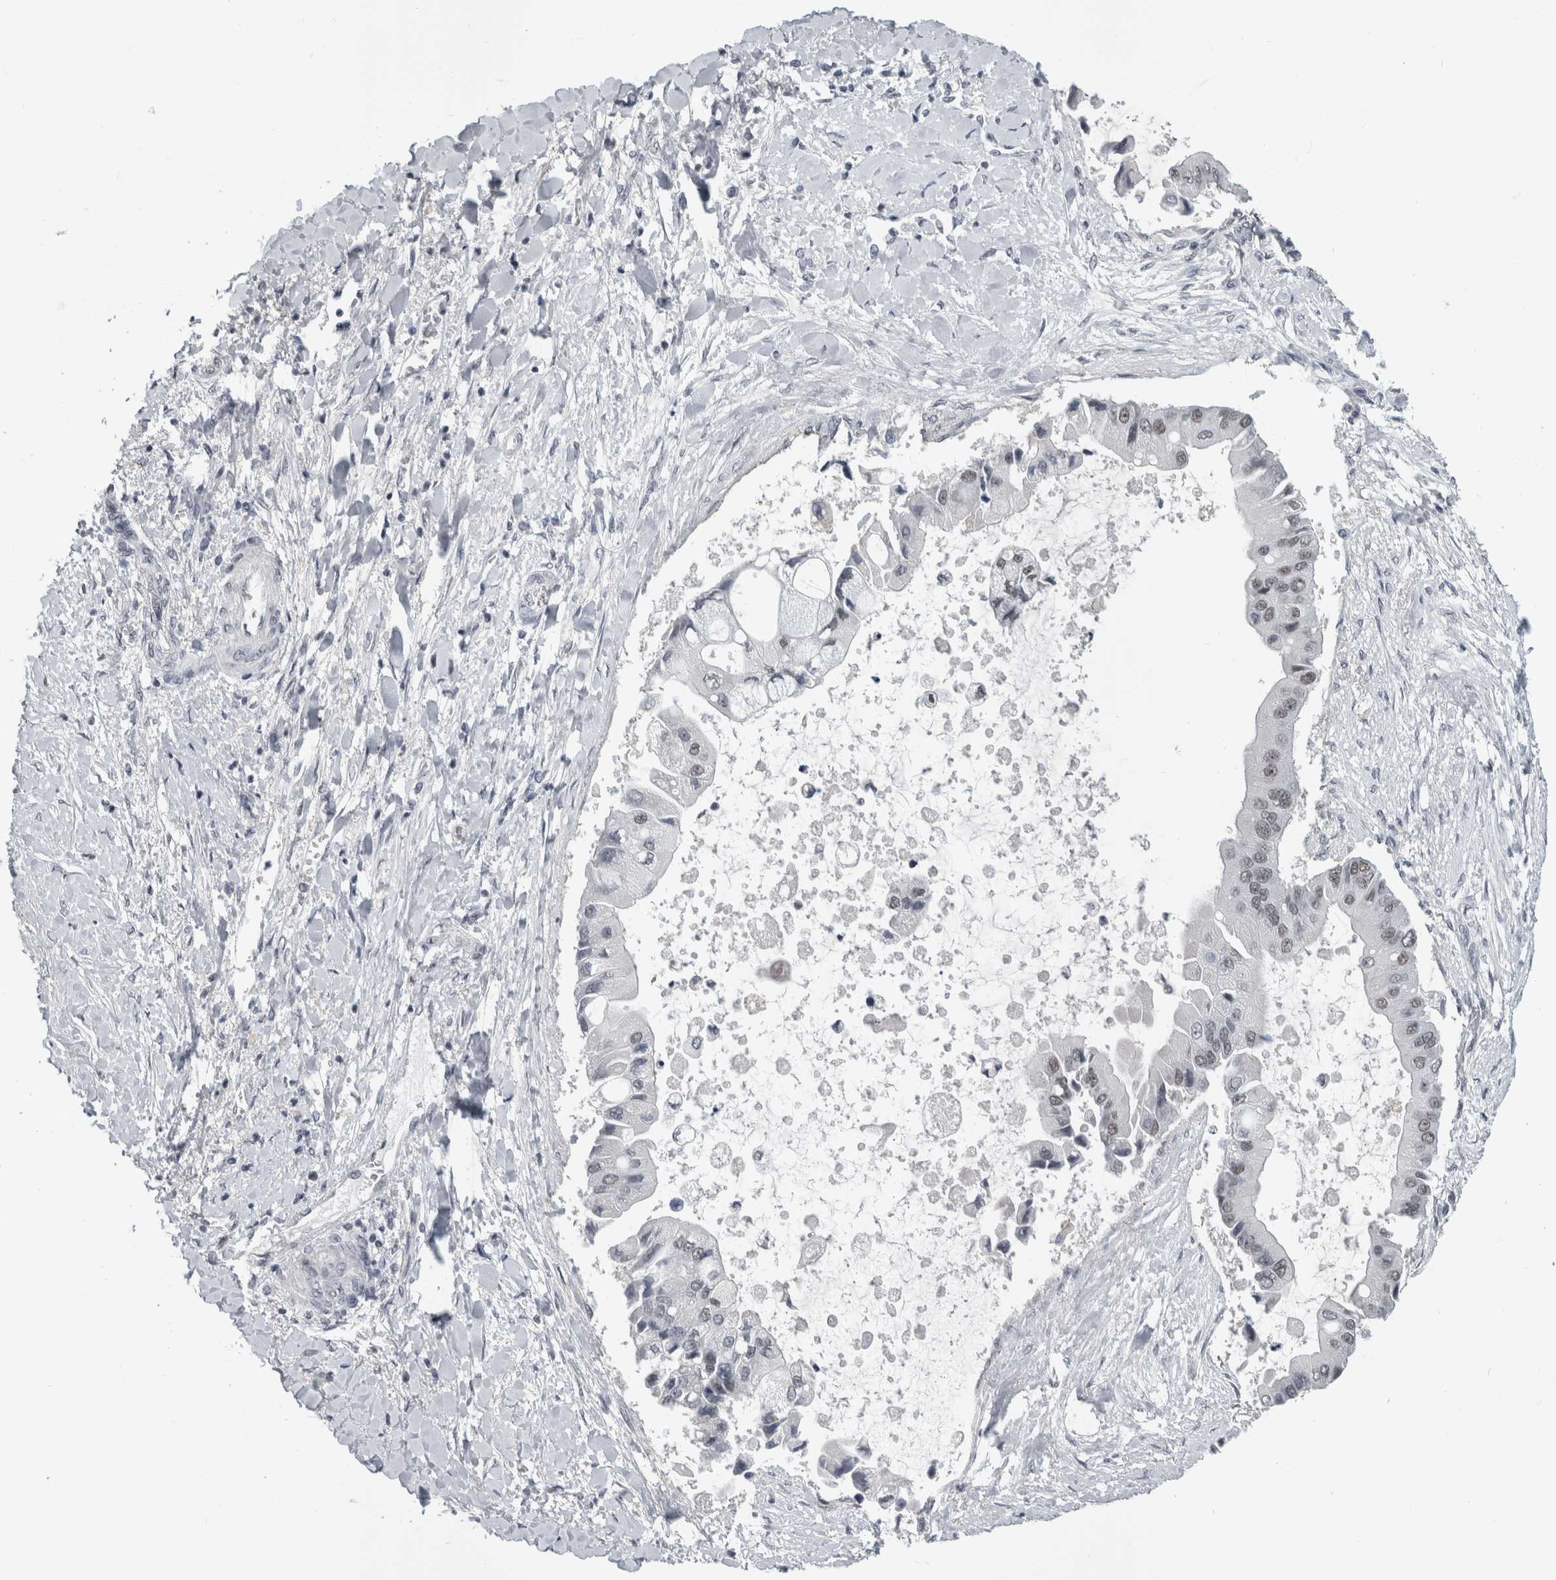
{"staining": {"intensity": "weak", "quantity": "<25%", "location": "nuclear"}, "tissue": "liver cancer", "cell_type": "Tumor cells", "image_type": "cancer", "snomed": [{"axis": "morphology", "description": "Cholangiocarcinoma"}, {"axis": "topography", "description": "Liver"}], "caption": "A high-resolution image shows IHC staining of cholangiocarcinoma (liver), which shows no significant expression in tumor cells. (Stains: DAB (3,3'-diaminobenzidine) immunohistochemistry (IHC) with hematoxylin counter stain, Microscopy: brightfield microscopy at high magnification).", "gene": "ARID4B", "patient": {"sex": "male", "age": 50}}